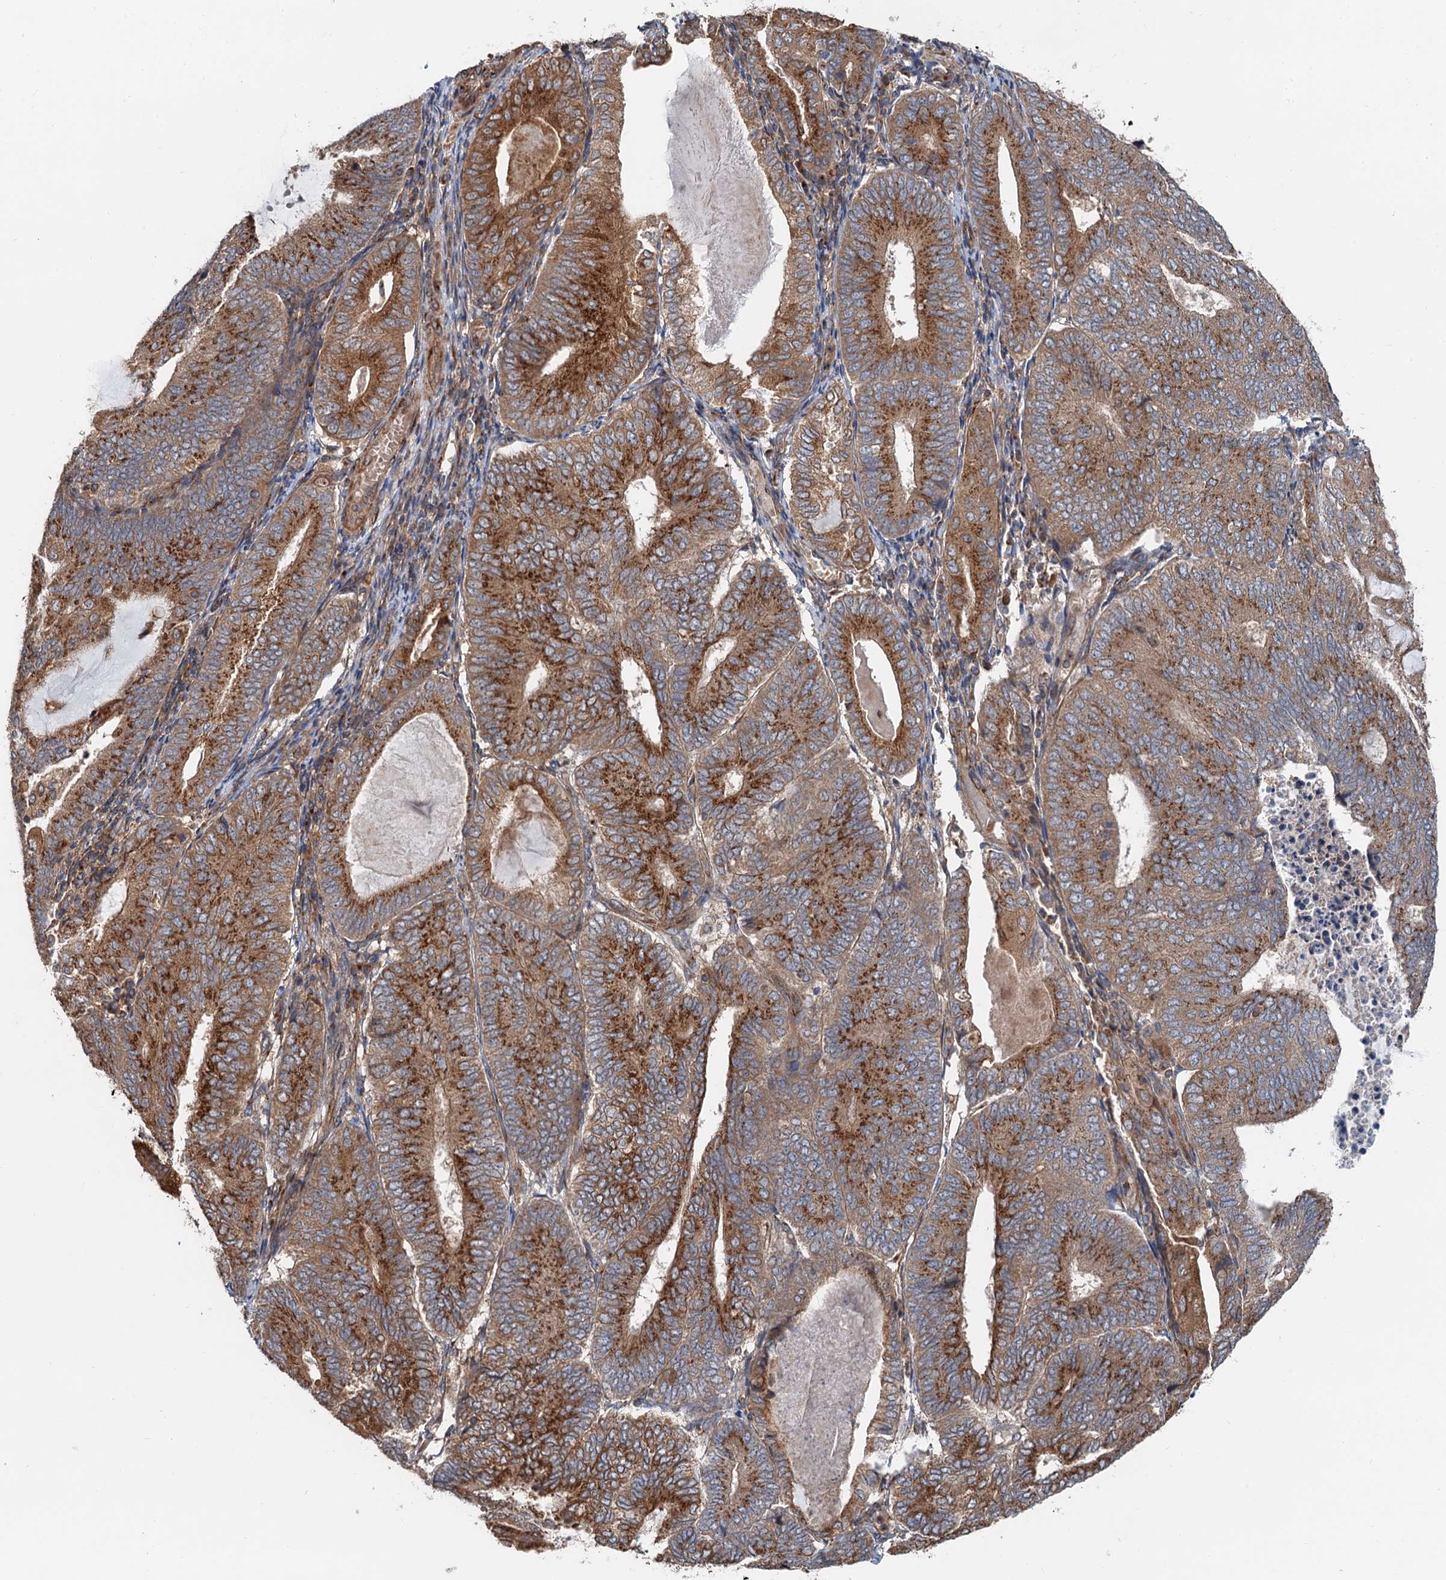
{"staining": {"intensity": "moderate", "quantity": ">75%", "location": "cytoplasmic/membranous"}, "tissue": "endometrial cancer", "cell_type": "Tumor cells", "image_type": "cancer", "snomed": [{"axis": "morphology", "description": "Adenocarcinoma, NOS"}, {"axis": "topography", "description": "Endometrium"}], "caption": "Protein expression analysis of human endometrial cancer (adenocarcinoma) reveals moderate cytoplasmic/membranous positivity in about >75% of tumor cells.", "gene": "ANKRD26", "patient": {"sex": "female", "age": 81}}